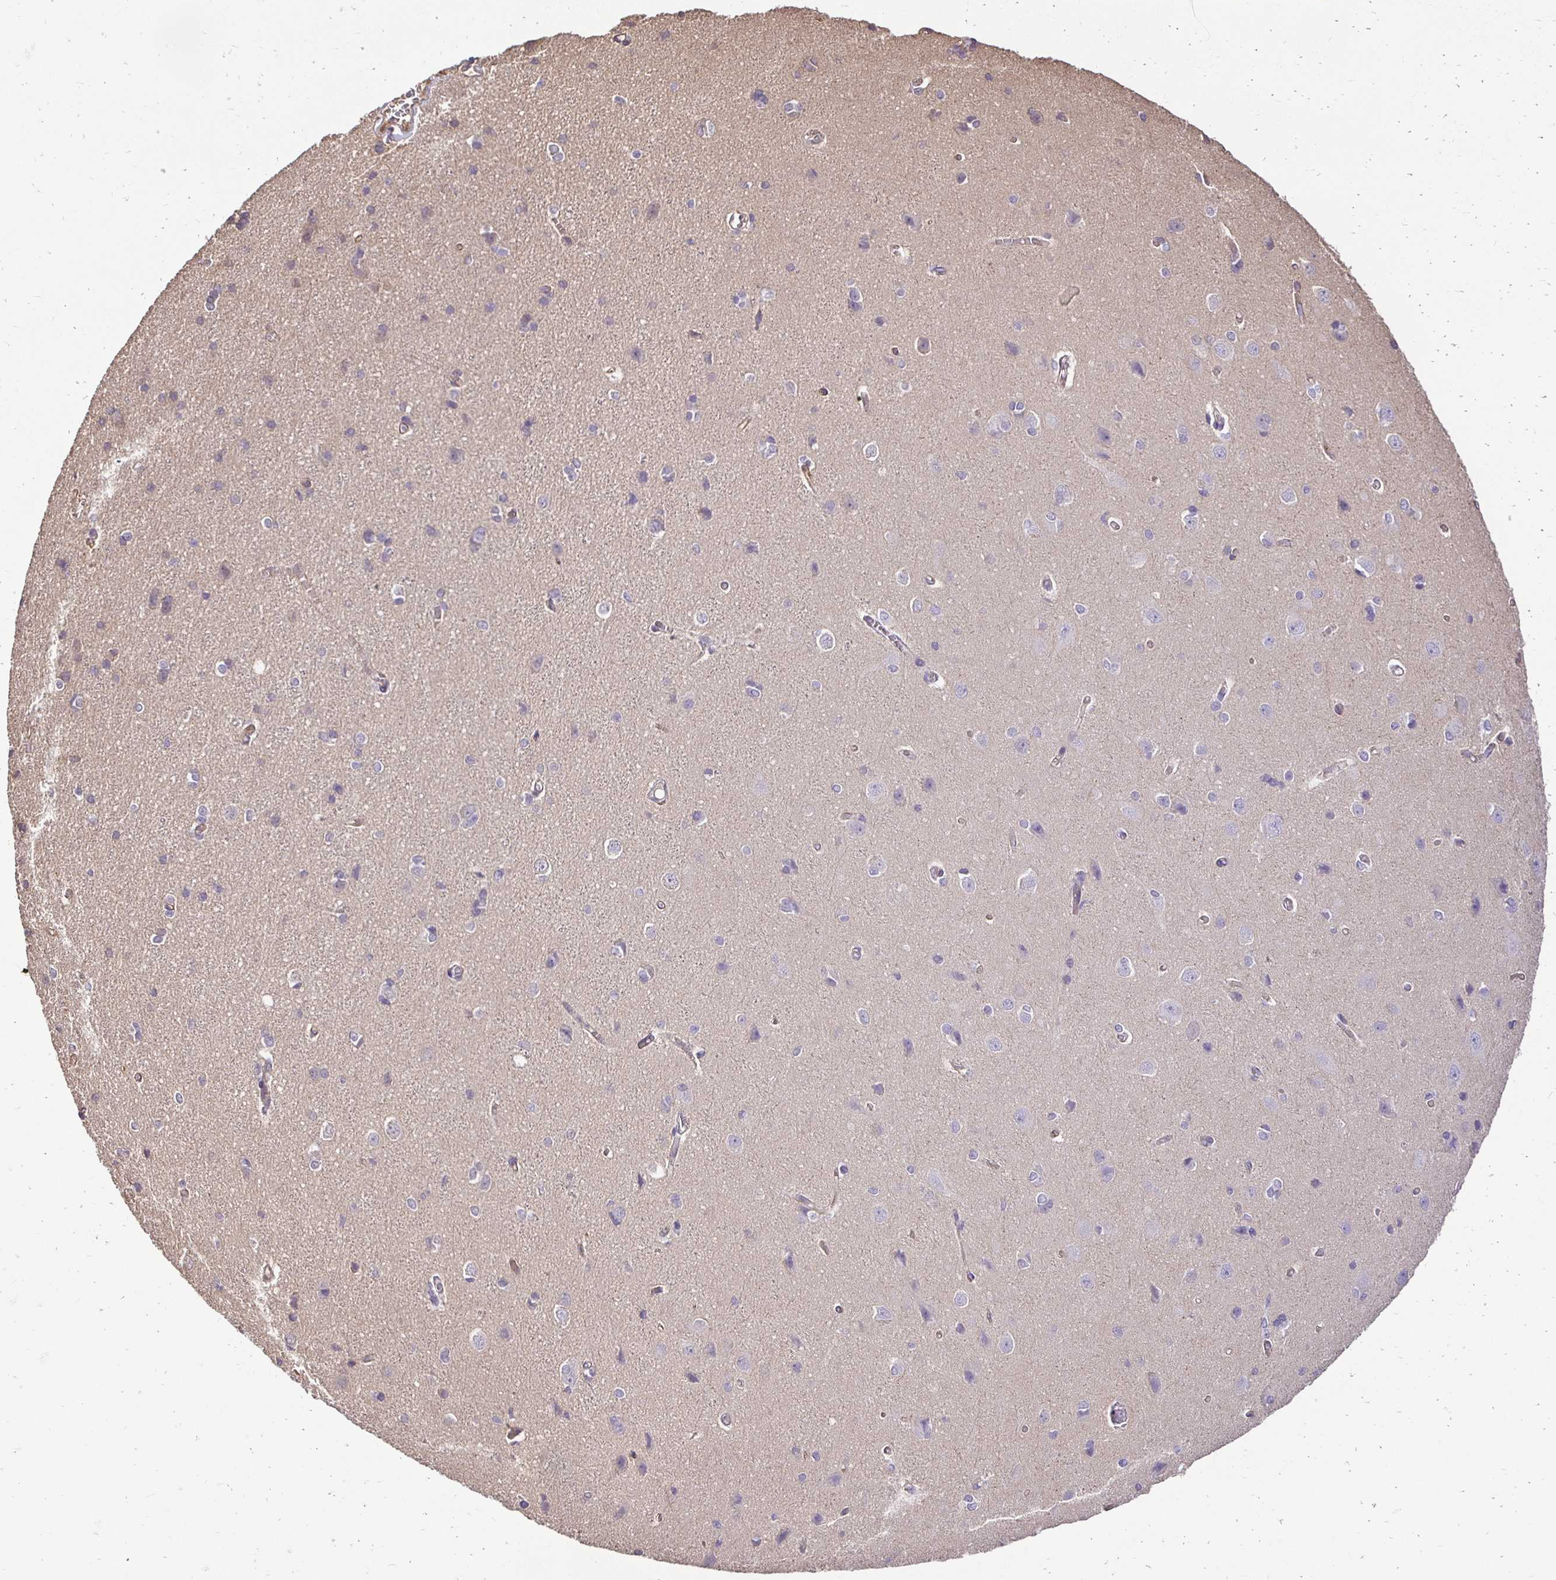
{"staining": {"intensity": "weak", "quantity": "<25%", "location": "cytoplasmic/membranous"}, "tissue": "cerebral cortex", "cell_type": "Endothelial cells", "image_type": "normal", "snomed": [{"axis": "morphology", "description": "Normal tissue, NOS"}, {"axis": "topography", "description": "Cerebral cortex"}], "caption": "Immunohistochemical staining of benign cerebral cortex exhibits no significant staining in endothelial cells.", "gene": "SLC9A1", "patient": {"sex": "male", "age": 37}}